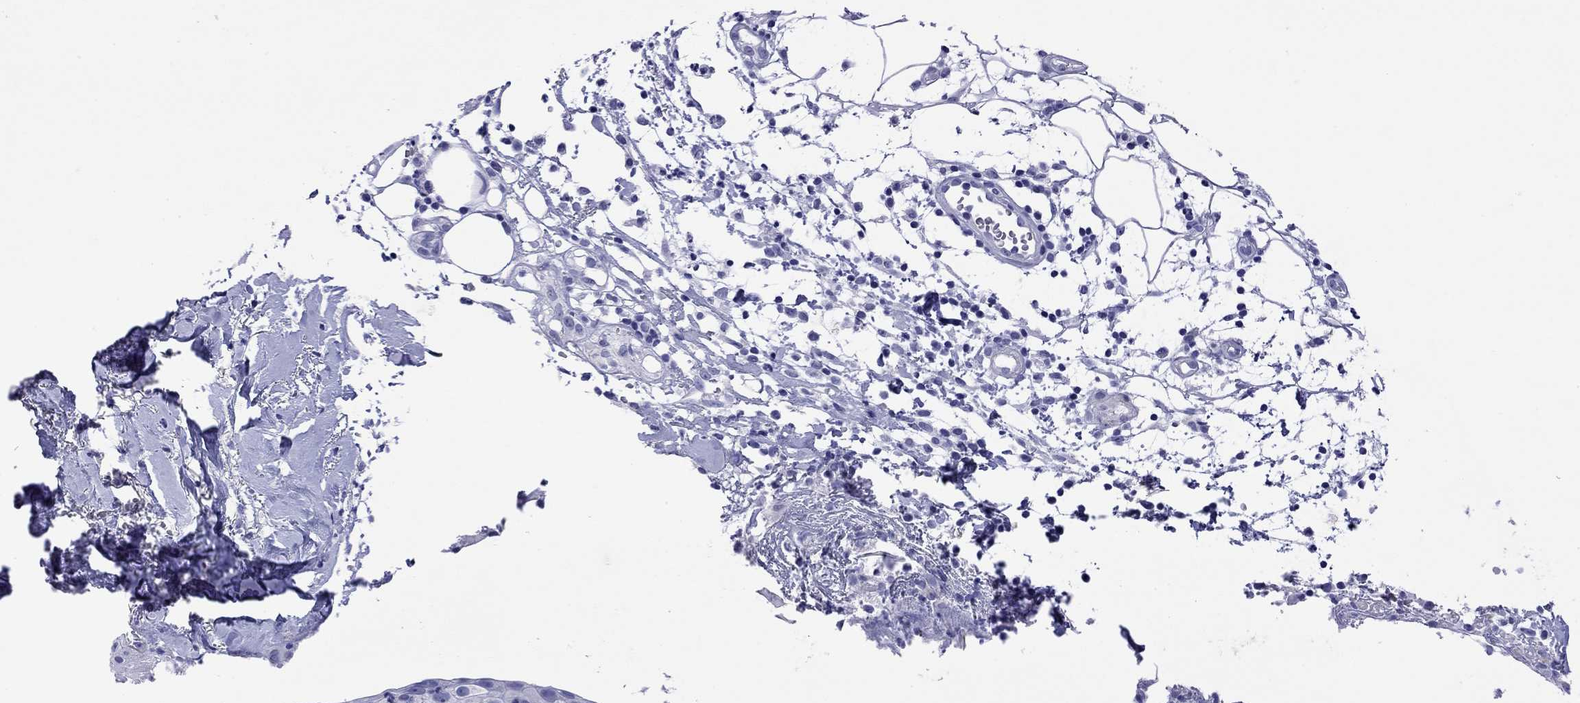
{"staining": {"intensity": "negative", "quantity": "none", "location": "none"}, "tissue": "skin cancer", "cell_type": "Tumor cells", "image_type": "cancer", "snomed": [{"axis": "morphology", "description": "Squamous cell carcinoma, NOS"}, {"axis": "topography", "description": "Skin"}], "caption": "Tumor cells are negative for brown protein staining in skin cancer (squamous cell carcinoma). (DAB immunohistochemistry (IHC) with hematoxylin counter stain).", "gene": "KIAA2012", "patient": {"sex": "male", "age": 71}}